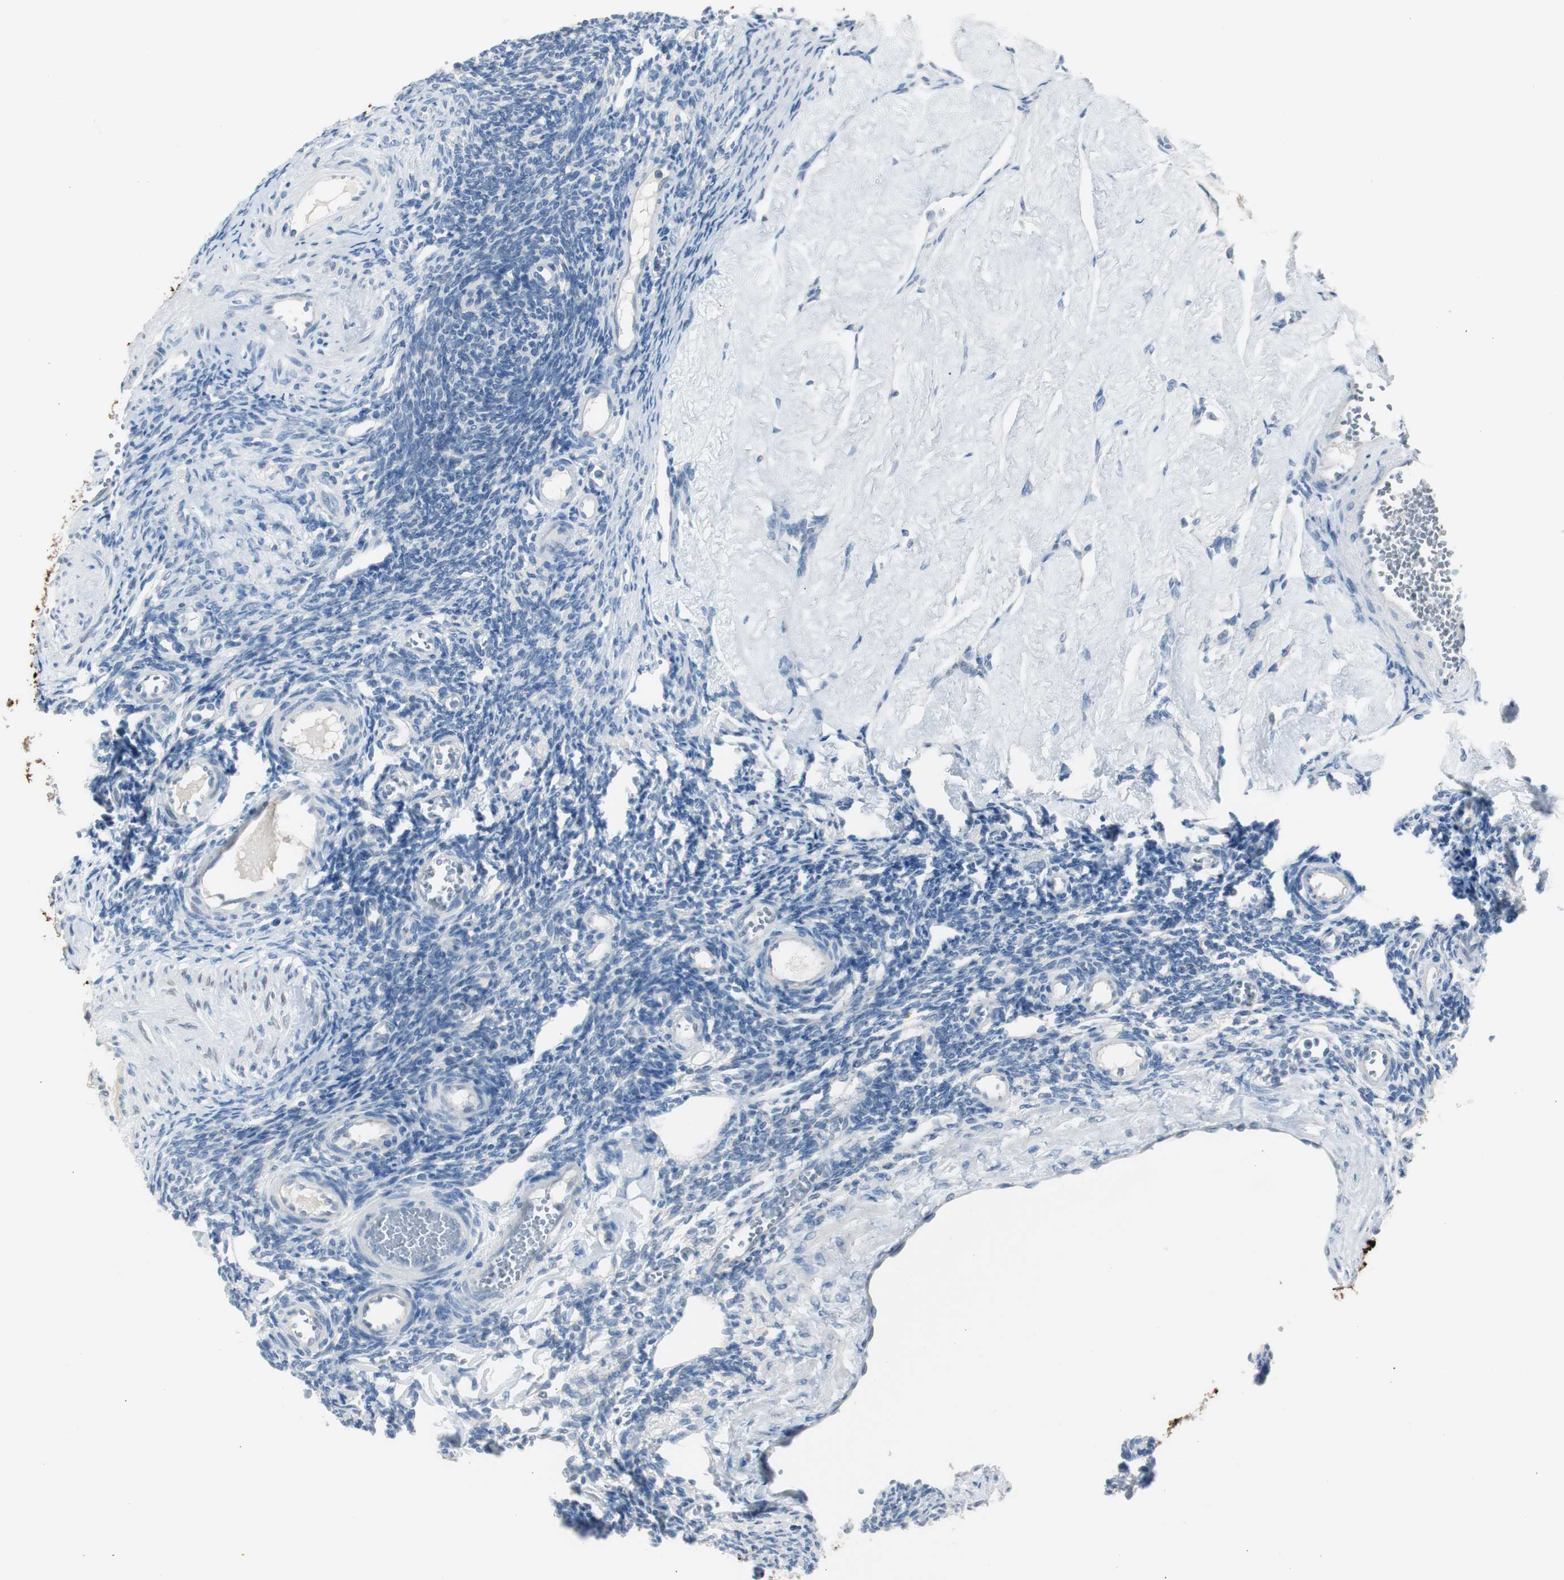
{"staining": {"intensity": "negative", "quantity": "none", "location": "none"}, "tissue": "ovary", "cell_type": "Follicle cells", "image_type": "normal", "snomed": [{"axis": "morphology", "description": "Normal tissue, NOS"}, {"axis": "topography", "description": "Ovary"}], "caption": "DAB (3,3'-diaminobenzidine) immunohistochemical staining of normal ovary reveals no significant staining in follicle cells. (DAB (3,3'-diaminobenzidine) immunohistochemistry visualized using brightfield microscopy, high magnification).", "gene": "S100A7A", "patient": {"sex": "female", "age": 33}}